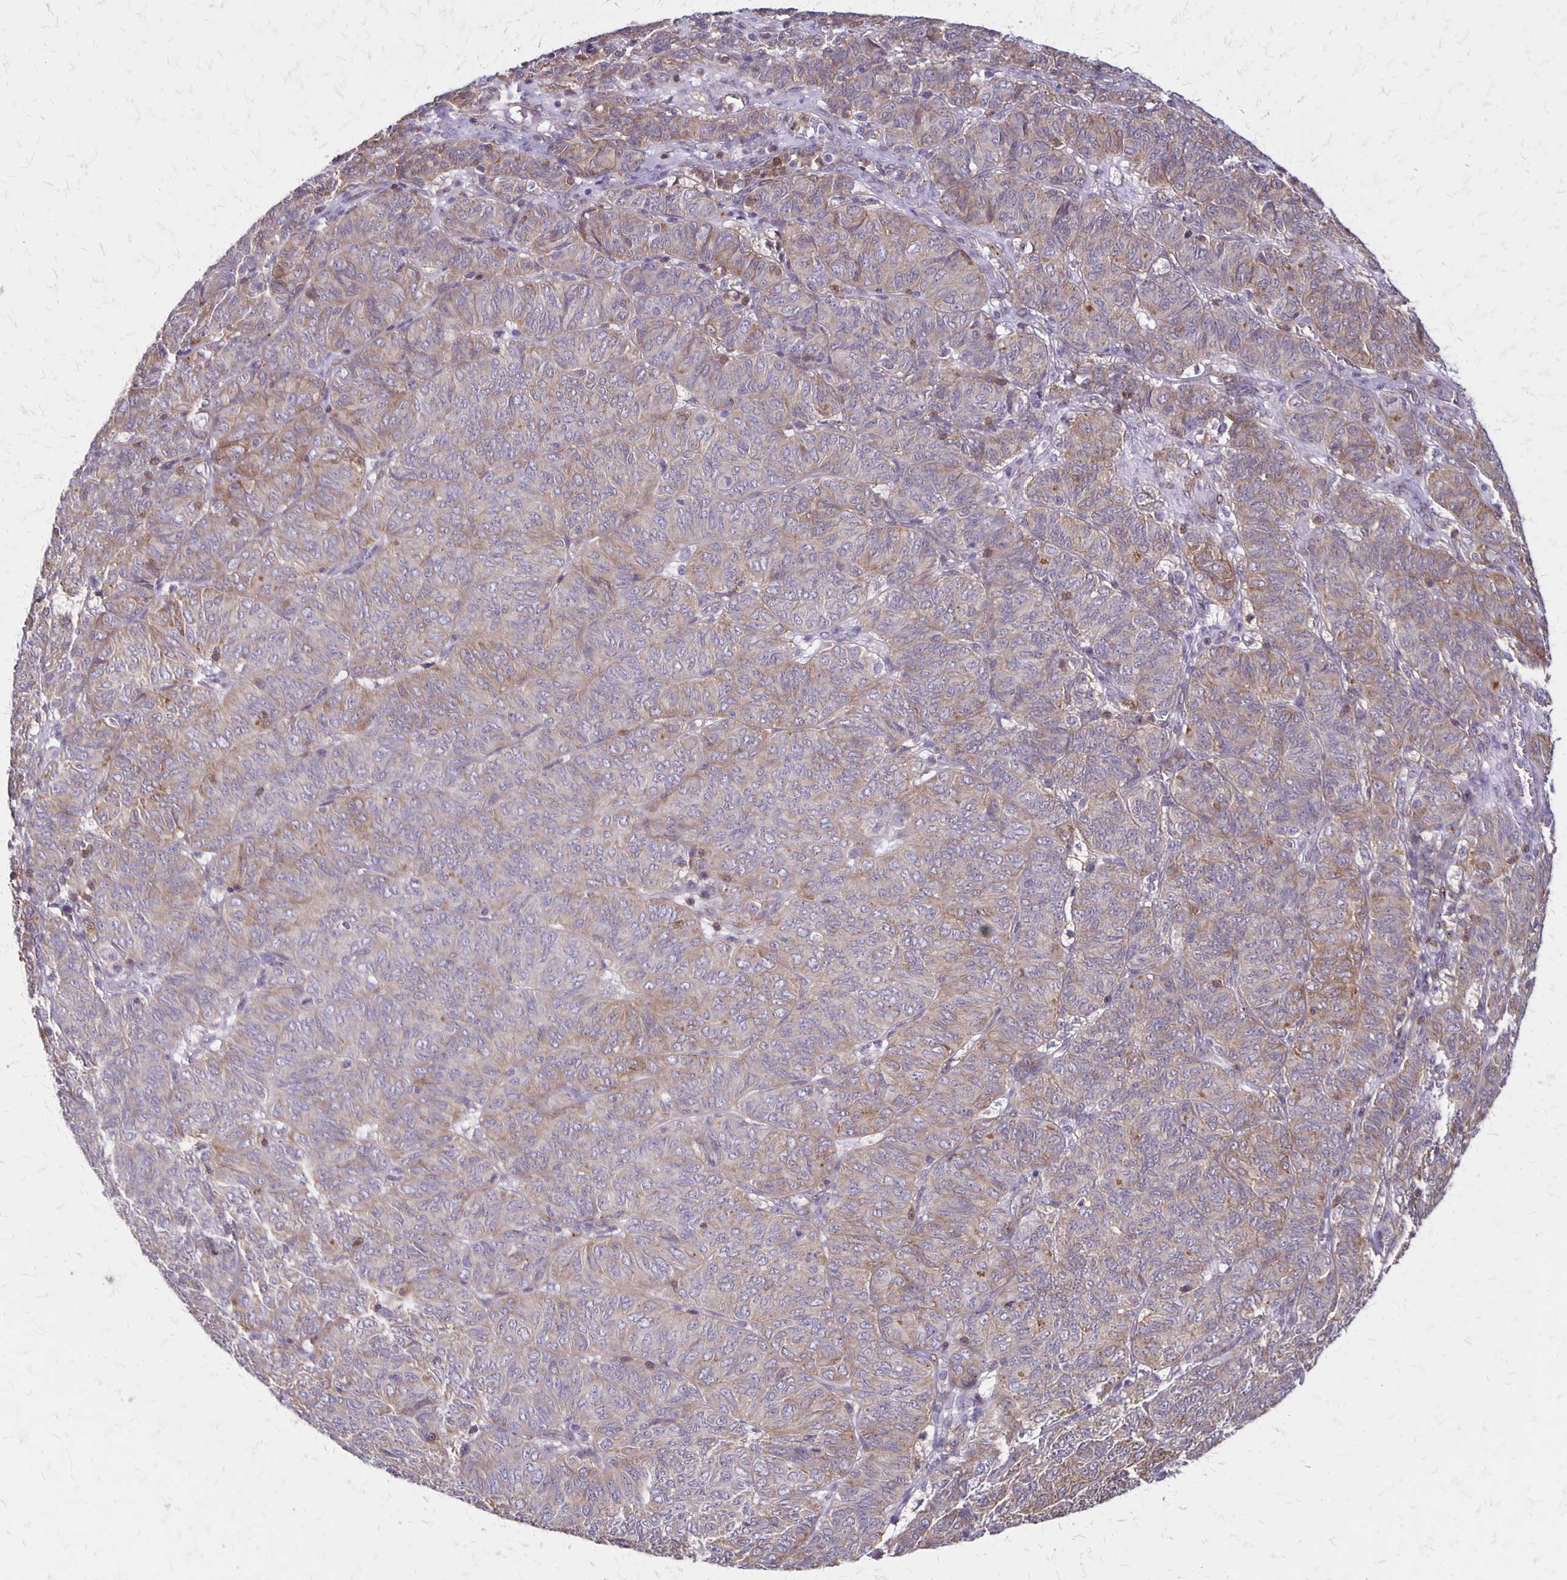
{"staining": {"intensity": "weak", "quantity": "25%-75%", "location": "cytoplasmic/membranous"}, "tissue": "ovarian cancer", "cell_type": "Tumor cells", "image_type": "cancer", "snomed": [{"axis": "morphology", "description": "Carcinoma, endometroid"}, {"axis": "topography", "description": "Ovary"}], "caption": "Ovarian cancer (endometroid carcinoma) stained with immunohistochemistry (IHC) reveals weak cytoplasmic/membranous expression in approximately 25%-75% of tumor cells.", "gene": "SEPTIN5", "patient": {"sex": "female", "age": 80}}